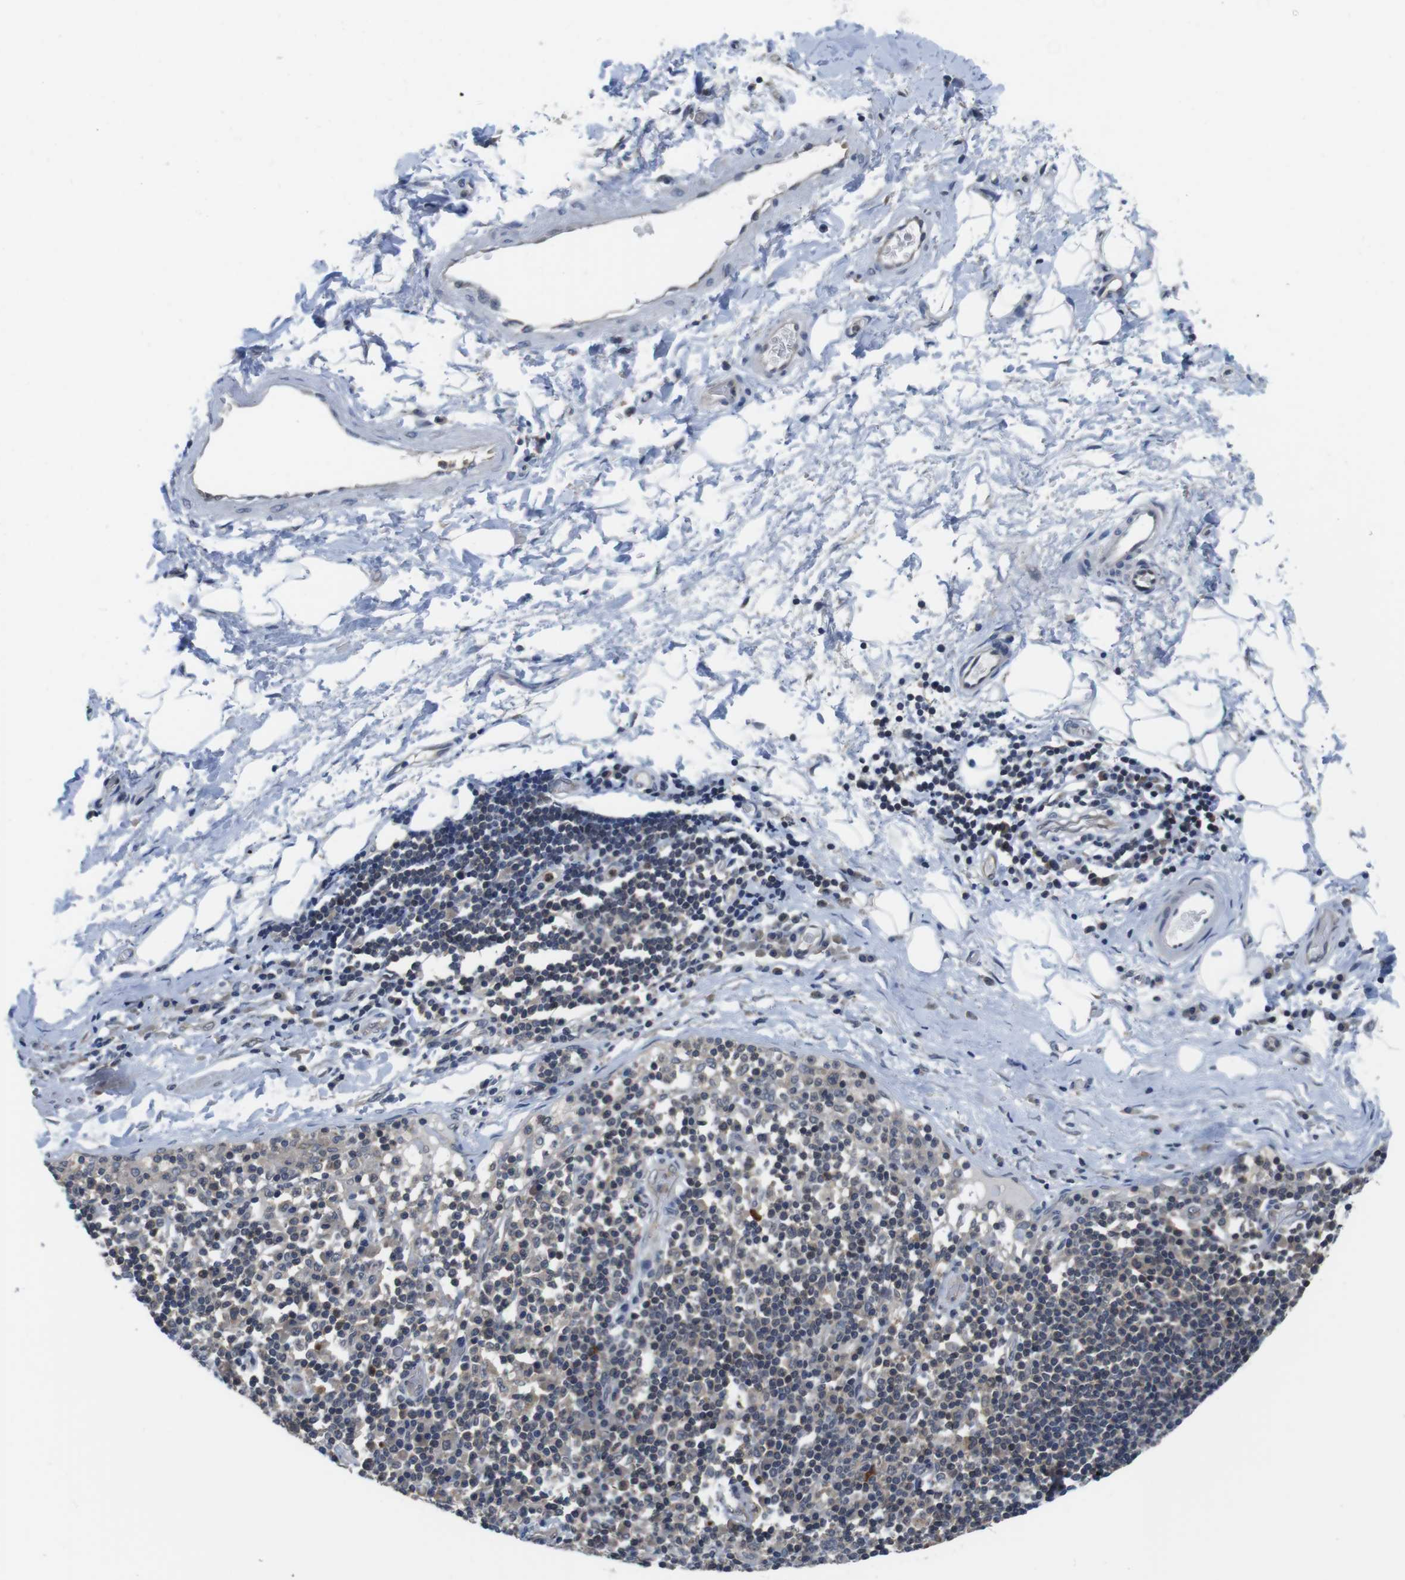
{"staining": {"intensity": "negative", "quantity": "none", "location": "none"}, "tissue": "adipose tissue", "cell_type": "Adipocytes", "image_type": "normal", "snomed": [{"axis": "morphology", "description": "Normal tissue, NOS"}, {"axis": "morphology", "description": "Adenocarcinoma, NOS"}, {"axis": "topography", "description": "Esophagus"}], "caption": "Histopathology image shows no significant protein expression in adipocytes of unremarkable adipose tissue.", "gene": "FADD", "patient": {"sex": "male", "age": 62}}